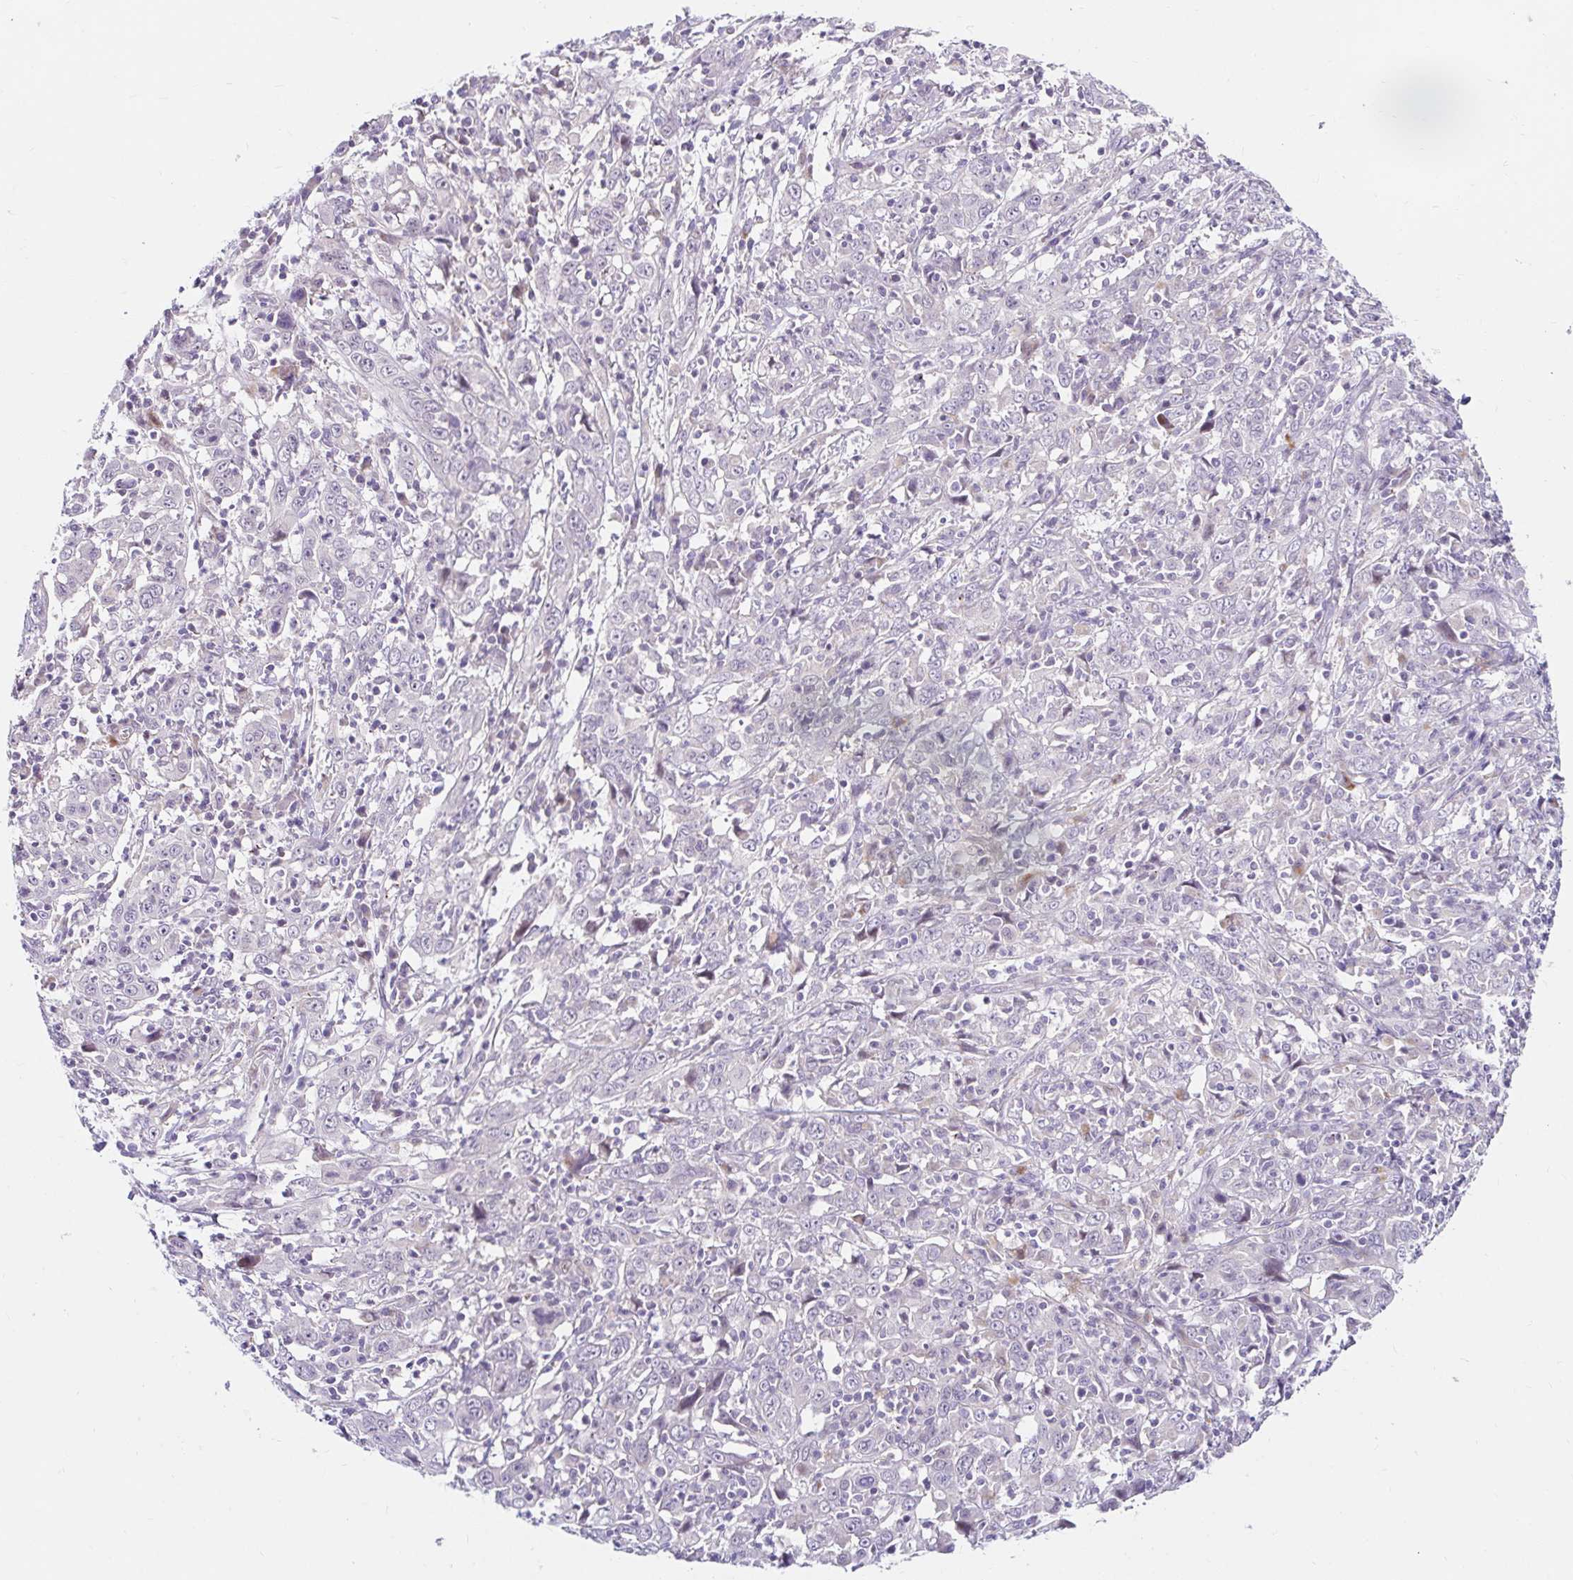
{"staining": {"intensity": "negative", "quantity": "none", "location": "none"}, "tissue": "cervical cancer", "cell_type": "Tumor cells", "image_type": "cancer", "snomed": [{"axis": "morphology", "description": "Squamous cell carcinoma, NOS"}, {"axis": "topography", "description": "Cervix"}], "caption": "Squamous cell carcinoma (cervical) was stained to show a protein in brown. There is no significant staining in tumor cells. The staining is performed using DAB (3,3'-diaminobenzidine) brown chromogen with nuclei counter-stained in using hematoxylin.", "gene": "GUCY1A1", "patient": {"sex": "female", "age": 46}}